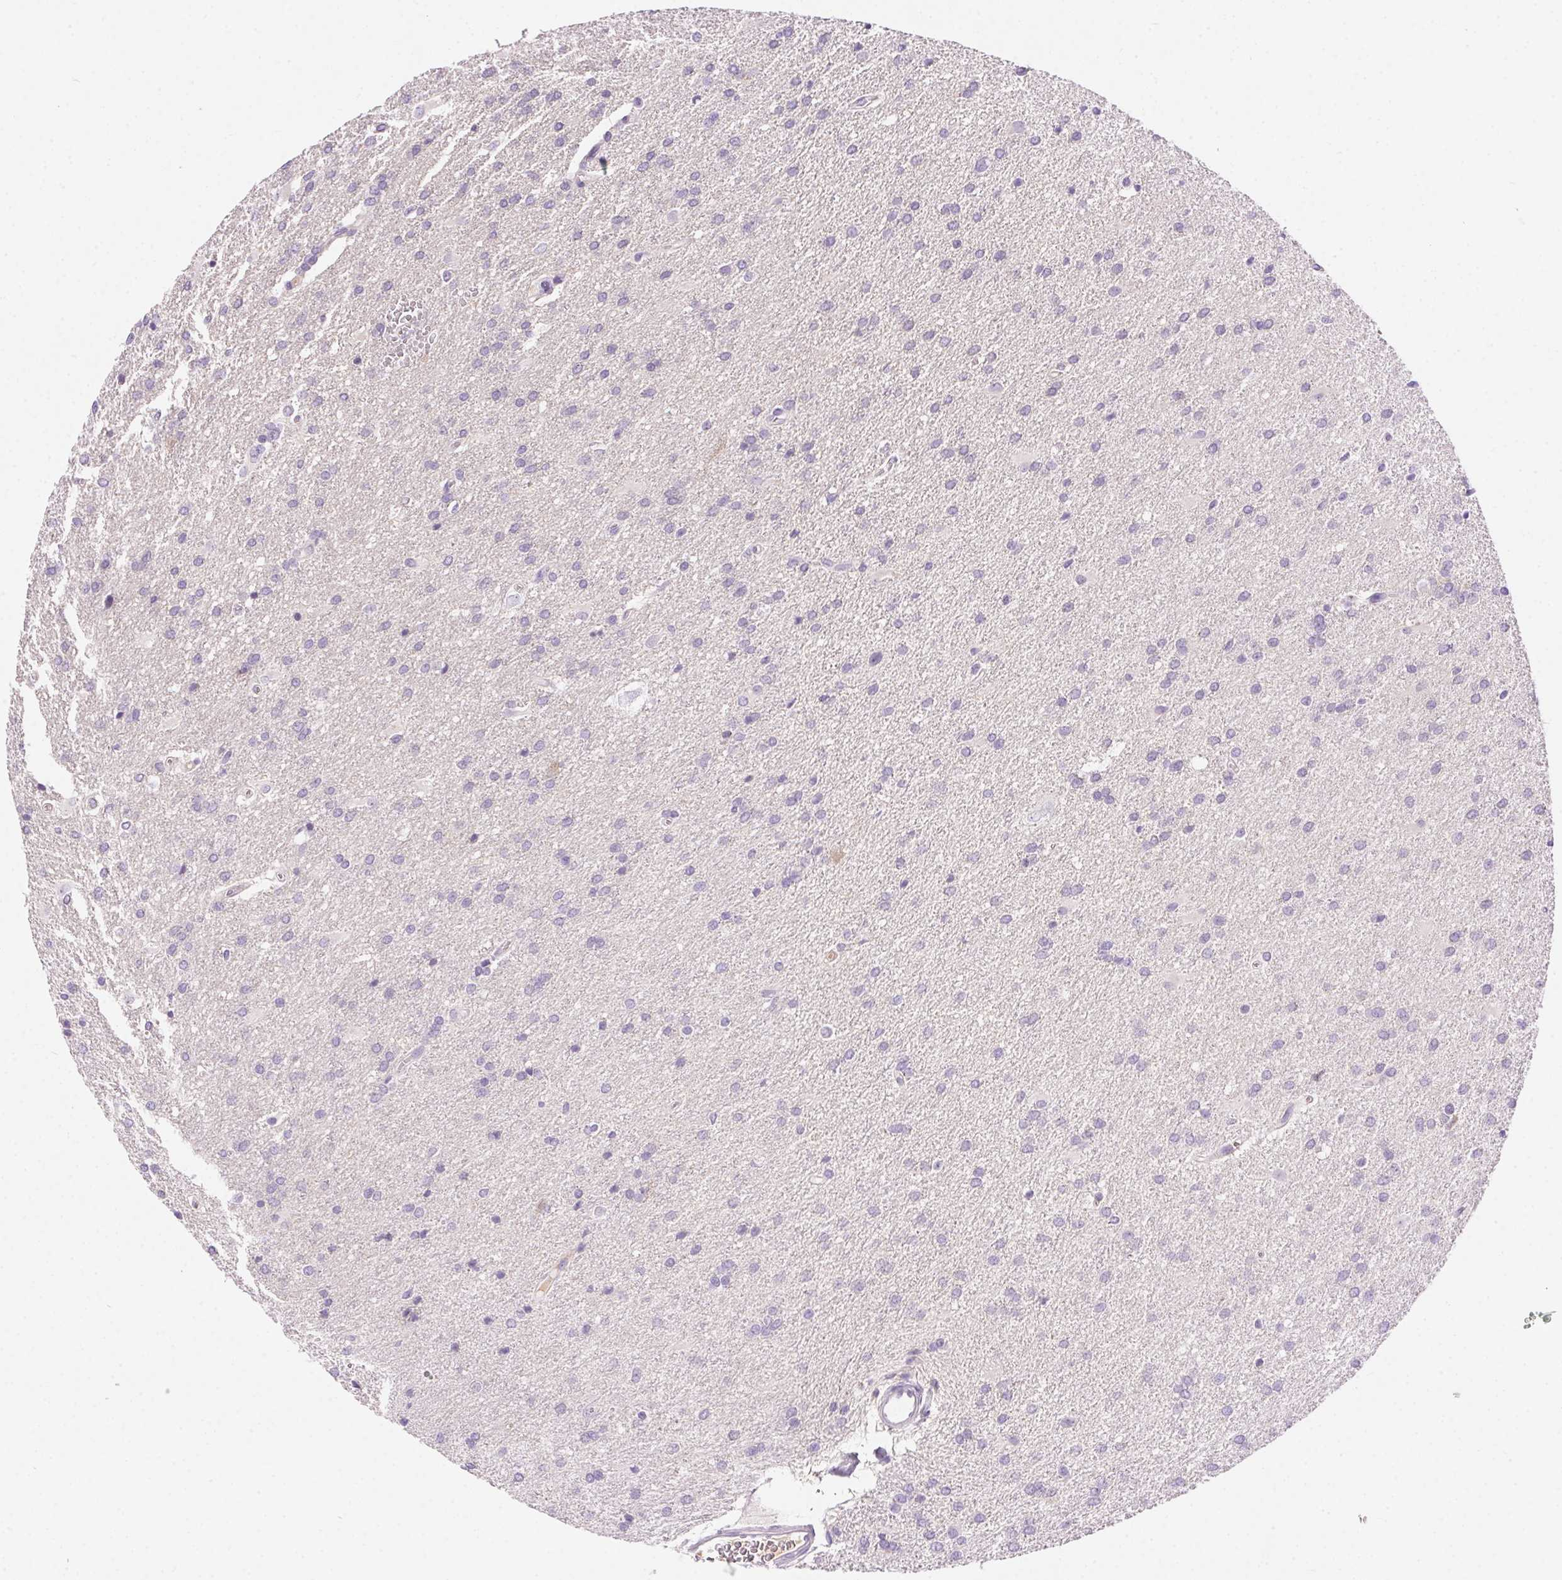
{"staining": {"intensity": "negative", "quantity": "none", "location": "none"}, "tissue": "glioma", "cell_type": "Tumor cells", "image_type": "cancer", "snomed": [{"axis": "morphology", "description": "Glioma, malignant, Low grade"}, {"axis": "topography", "description": "Brain"}], "caption": "Histopathology image shows no protein expression in tumor cells of glioma tissue. Brightfield microscopy of immunohistochemistry stained with DAB (3,3'-diaminobenzidine) (brown) and hematoxylin (blue), captured at high magnification.", "gene": "SSTR4", "patient": {"sex": "male", "age": 66}}